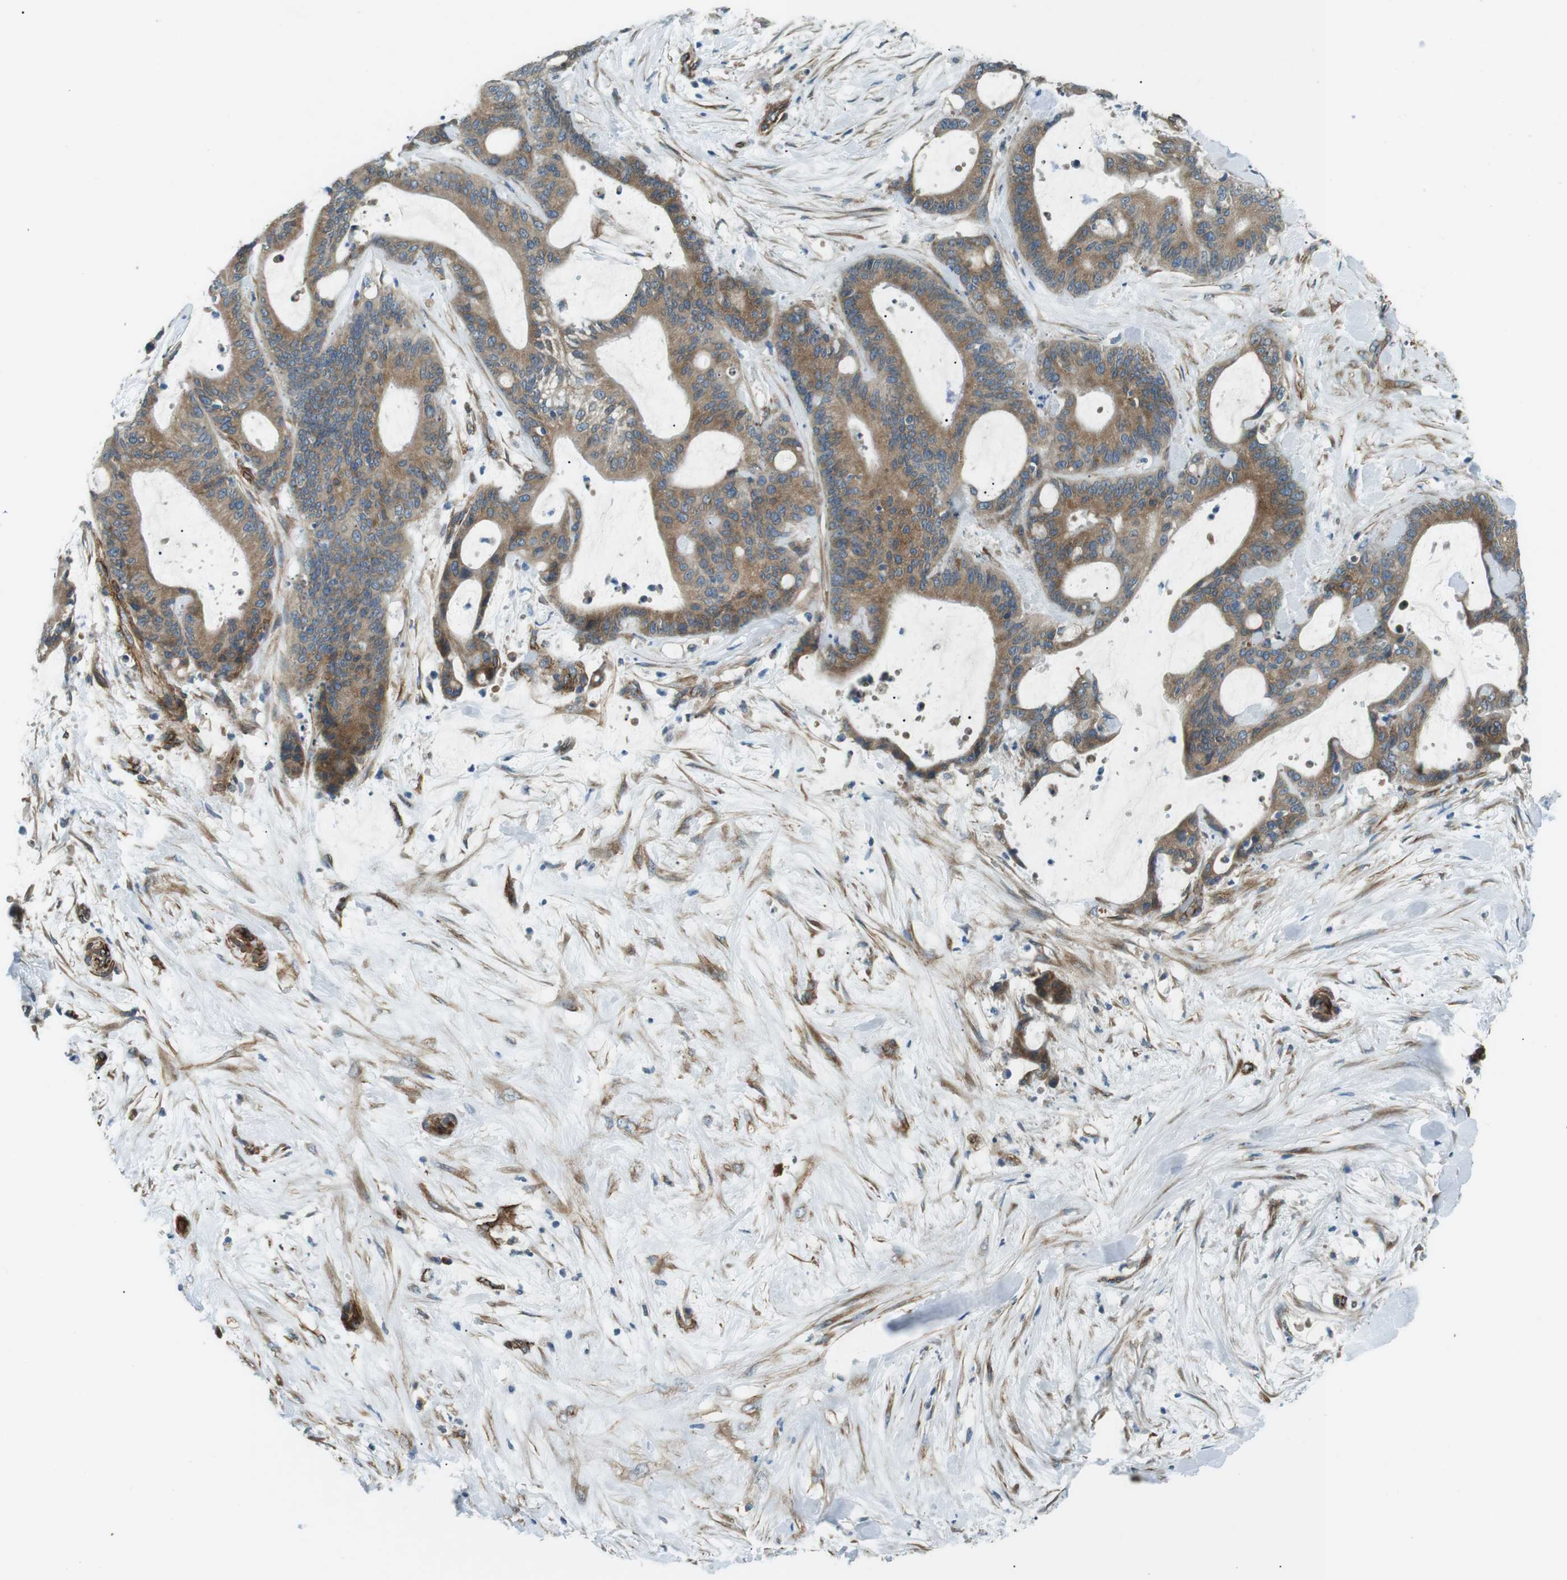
{"staining": {"intensity": "moderate", "quantity": ">75%", "location": "cytoplasmic/membranous"}, "tissue": "liver cancer", "cell_type": "Tumor cells", "image_type": "cancer", "snomed": [{"axis": "morphology", "description": "Cholangiocarcinoma"}, {"axis": "topography", "description": "Liver"}], "caption": "Tumor cells exhibit medium levels of moderate cytoplasmic/membranous positivity in approximately >75% of cells in human liver cancer (cholangiocarcinoma). The staining was performed using DAB, with brown indicating positive protein expression. Nuclei are stained blue with hematoxylin.", "gene": "ODR4", "patient": {"sex": "female", "age": 73}}